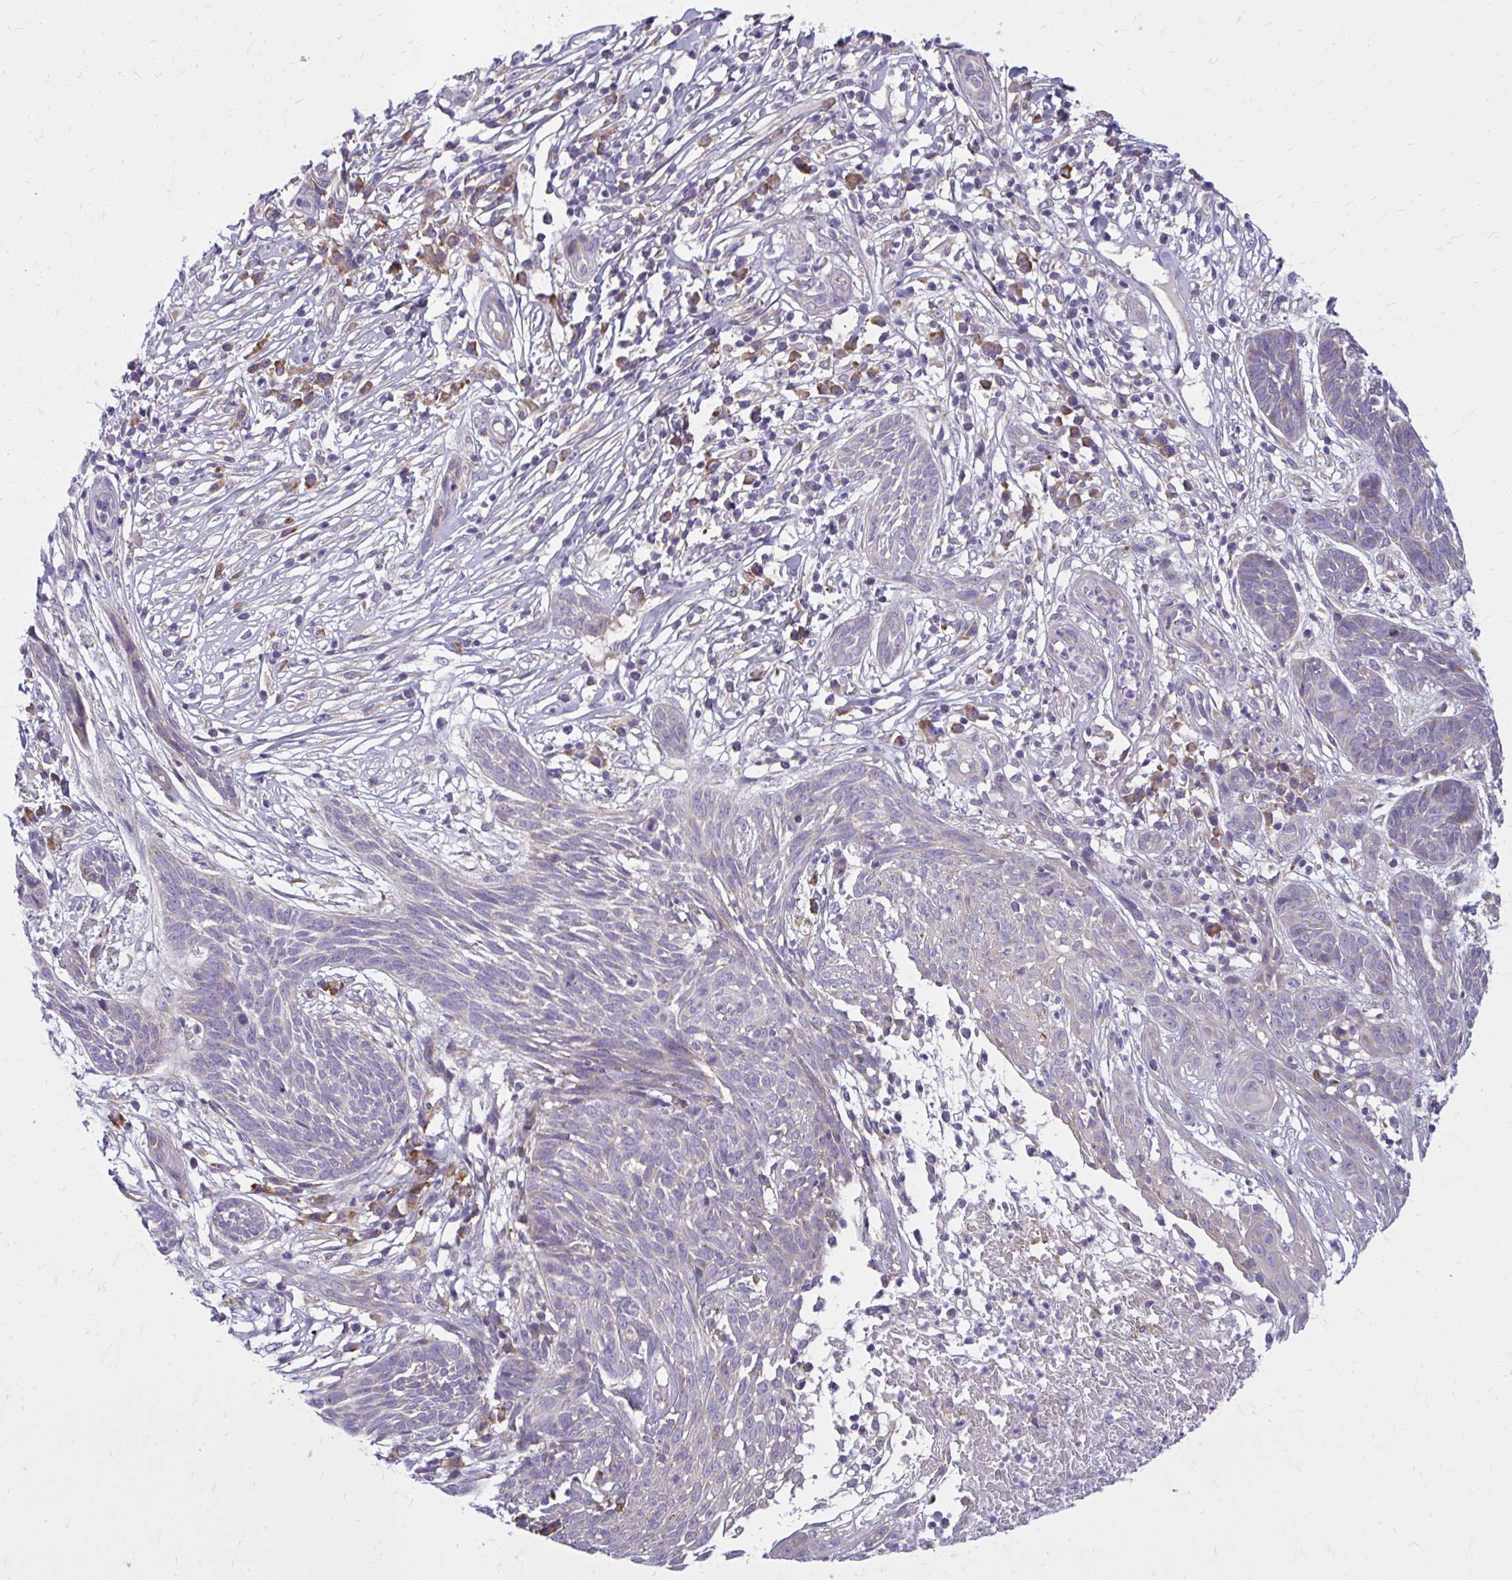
{"staining": {"intensity": "negative", "quantity": "none", "location": "none"}, "tissue": "skin cancer", "cell_type": "Tumor cells", "image_type": "cancer", "snomed": [{"axis": "morphology", "description": "Basal cell carcinoma"}, {"axis": "topography", "description": "Skin"}, {"axis": "topography", "description": "Skin, foot"}], "caption": "Protein analysis of skin cancer reveals no significant positivity in tumor cells.", "gene": "CEMP1", "patient": {"sex": "female", "age": 86}}